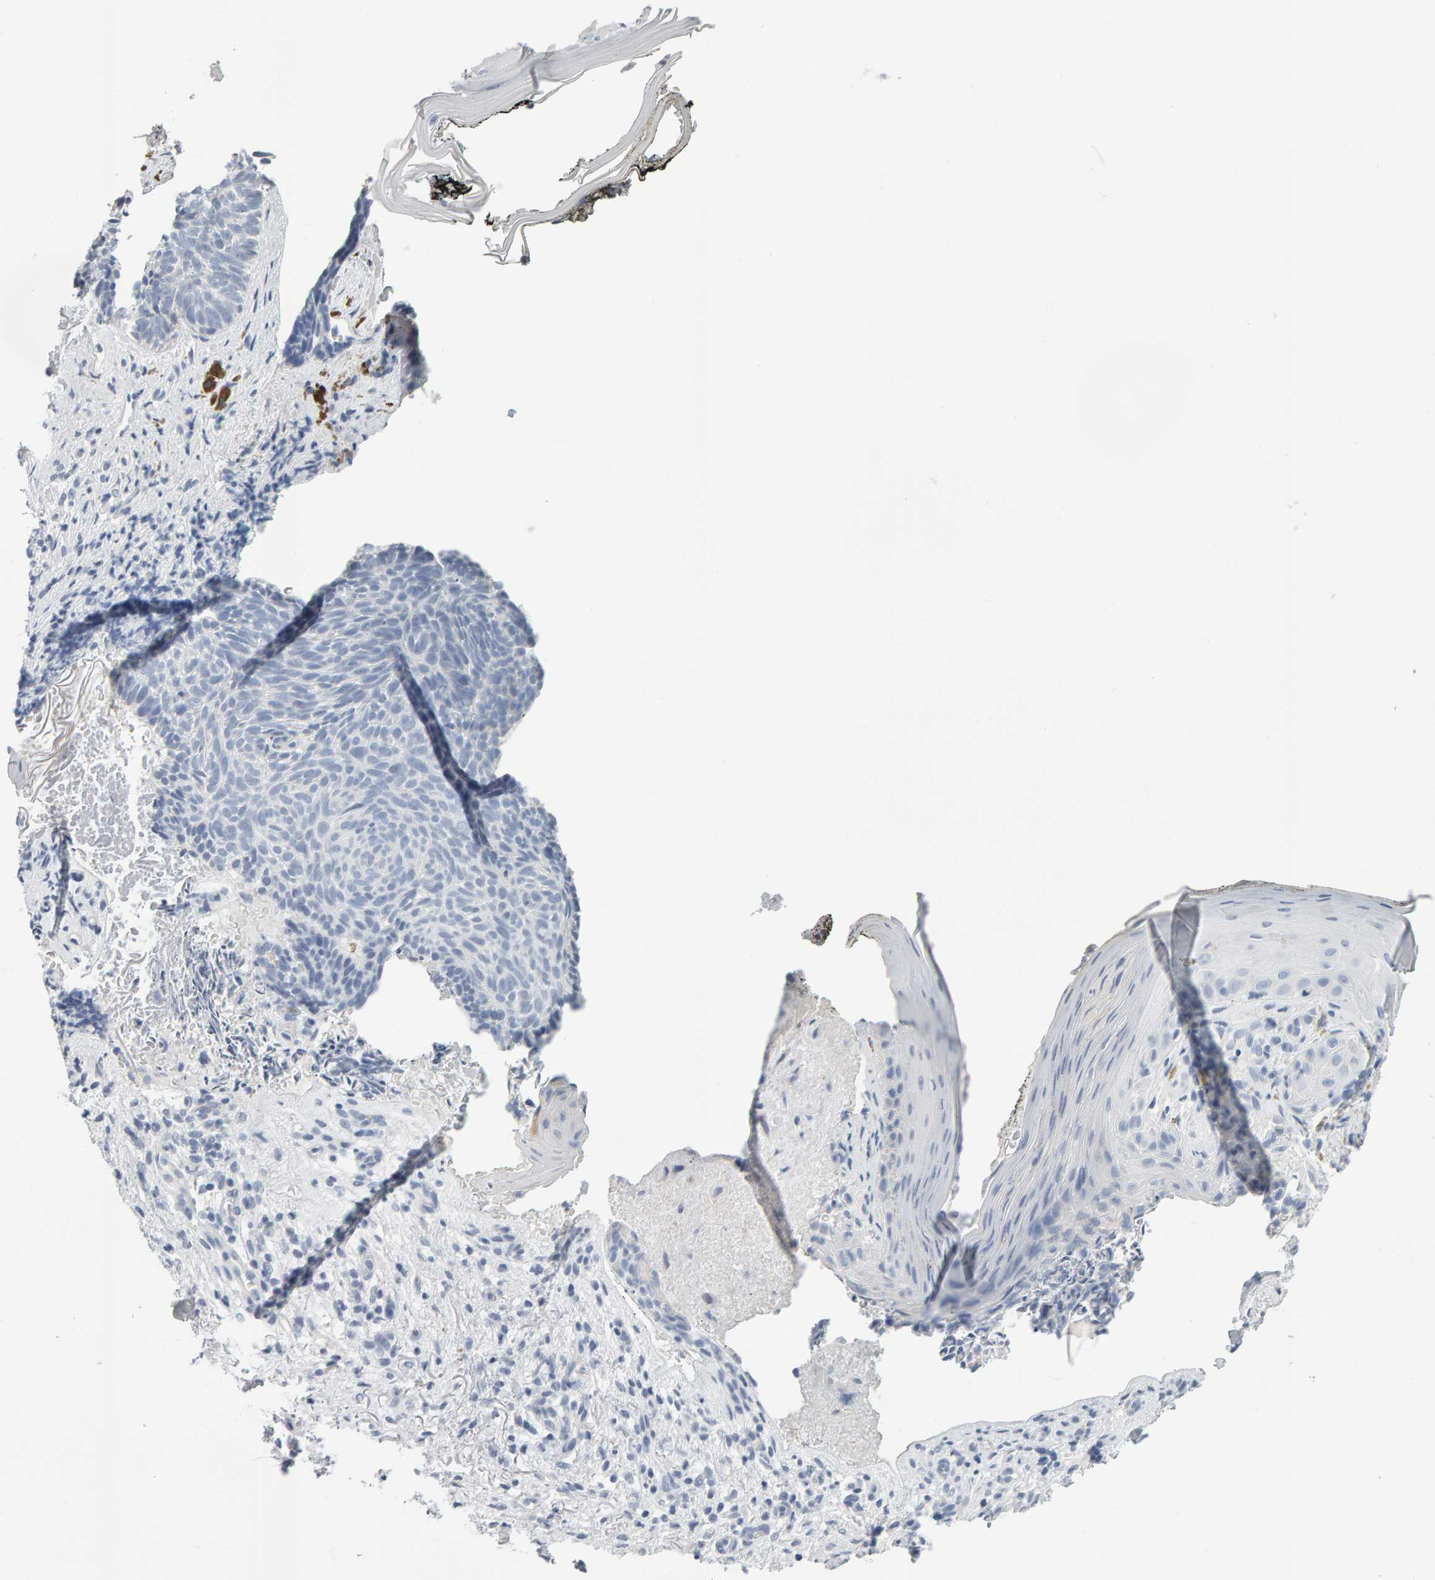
{"staining": {"intensity": "negative", "quantity": "none", "location": "none"}, "tissue": "skin cancer", "cell_type": "Tumor cells", "image_type": "cancer", "snomed": [{"axis": "morphology", "description": "Basal cell carcinoma"}, {"axis": "topography", "description": "Skin"}], "caption": "Immunohistochemistry histopathology image of basal cell carcinoma (skin) stained for a protein (brown), which demonstrates no staining in tumor cells.", "gene": "CTH", "patient": {"sex": "male", "age": 61}}